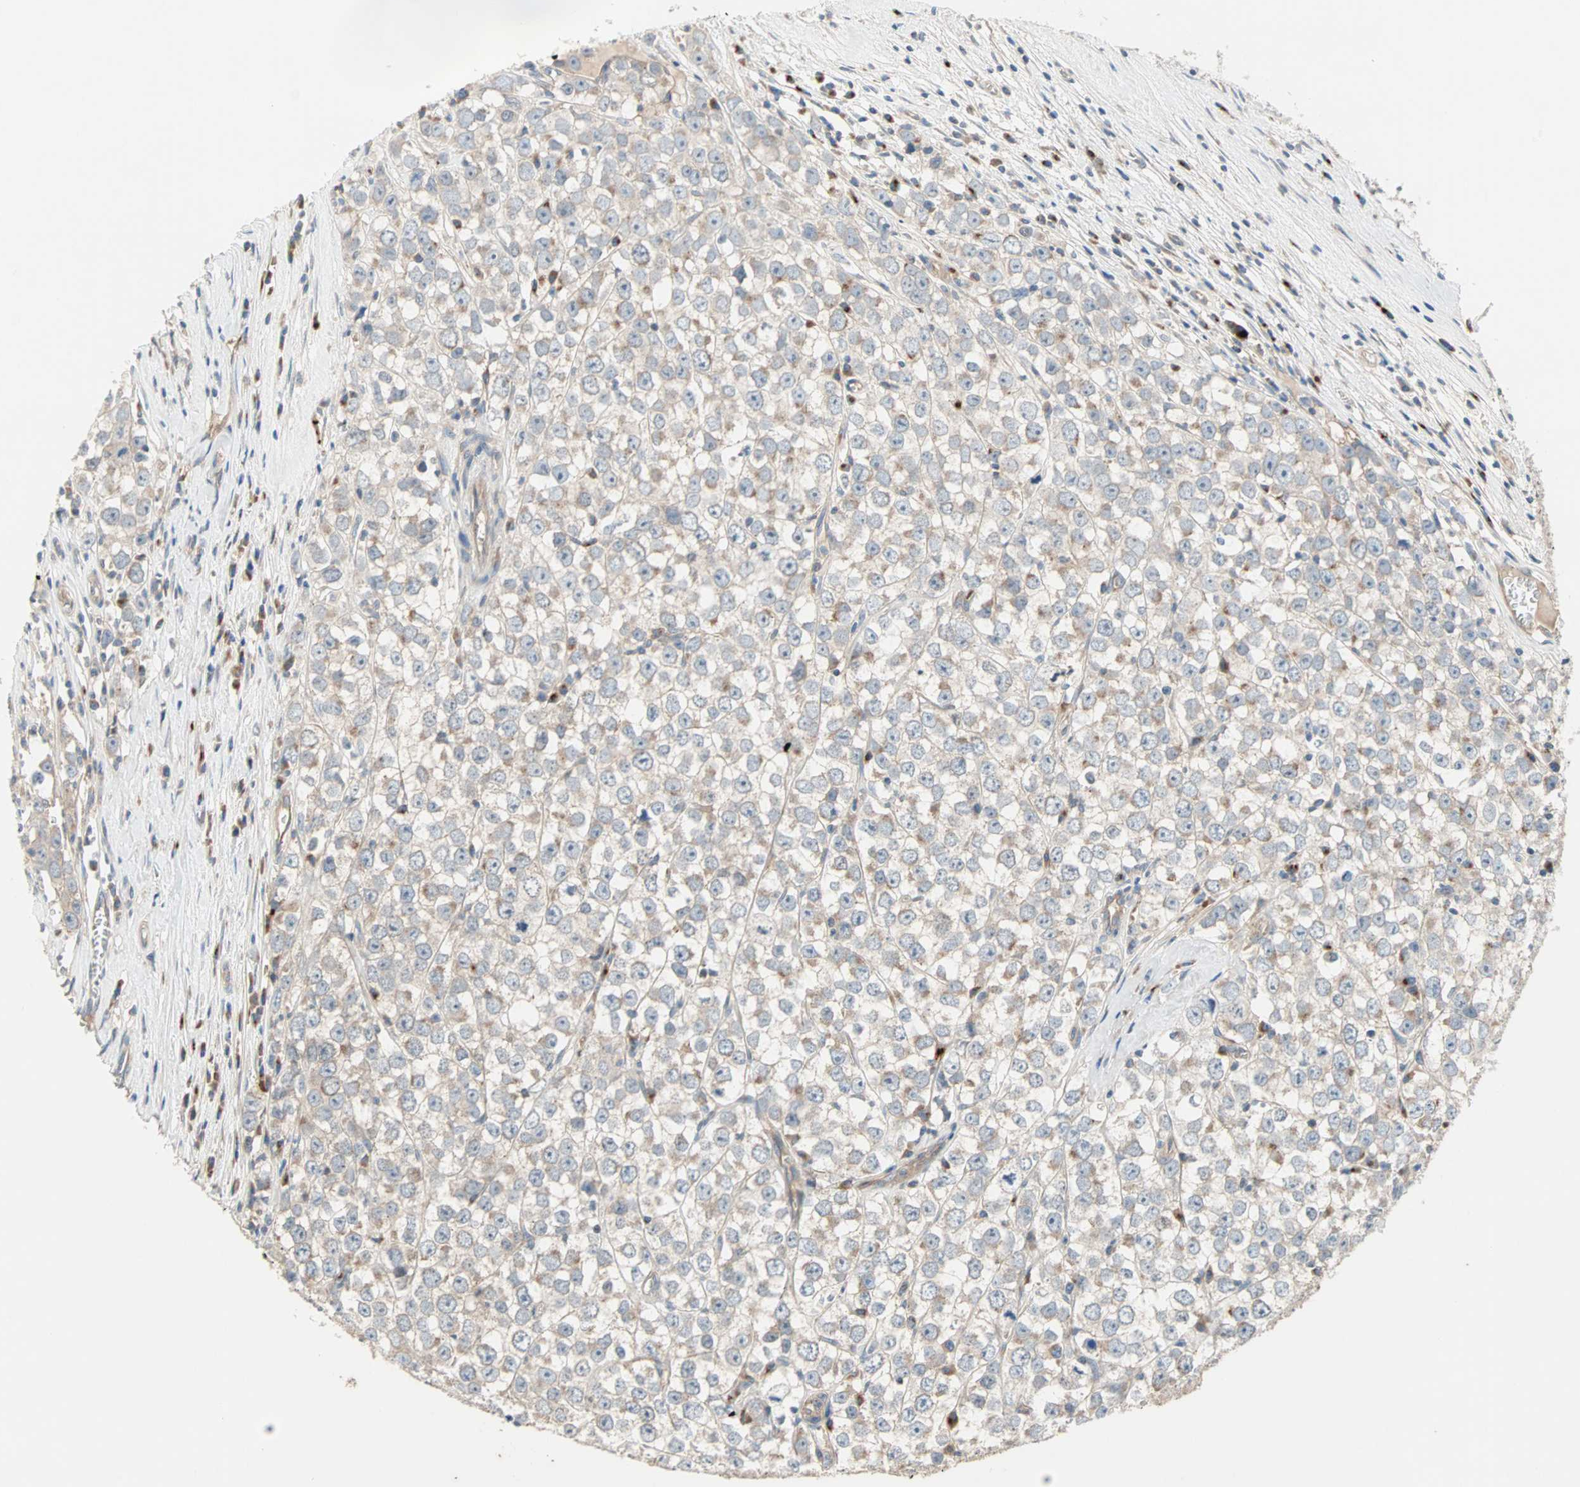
{"staining": {"intensity": "weak", "quantity": "<25%", "location": "cytoplasmic/membranous"}, "tissue": "testis cancer", "cell_type": "Tumor cells", "image_type": "cancer", "snomed": [{"axis": "morphology", "description": "Seminoma, NOS"}, {"axis": "morphology", "description": "Carcinoma, Embryonal, NOS"}, {"axis": "topography", "description": "Testis"}], "caption": "There is no significant positivity in tumor cells of testis cancer (embryonal carcinoma).", "gene": "PDE8A", "patient": {"sex": "male", "age": 52}}